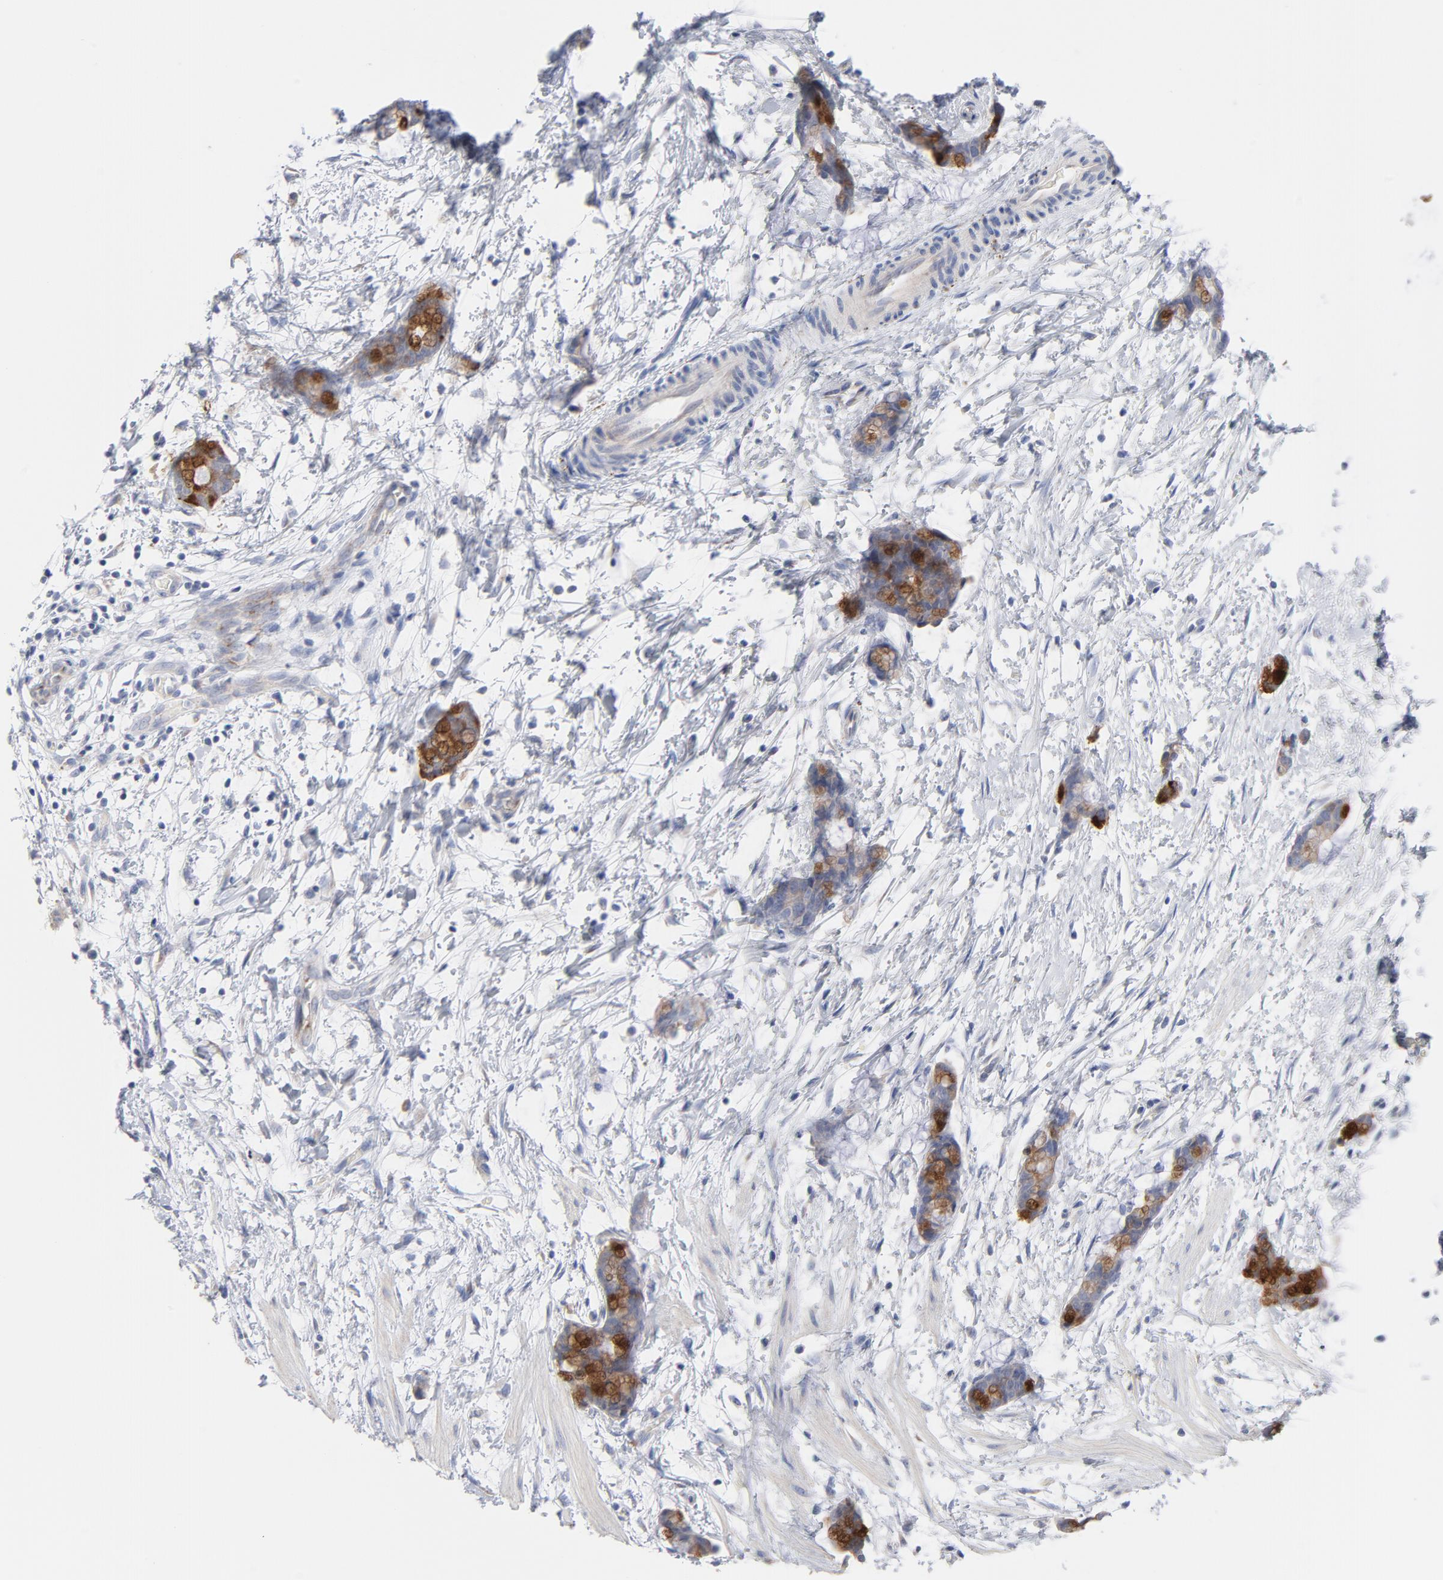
{"staining": {"intensity": "moderate", "quantity": ">75%", "location": "cytoplasmic/membranous,nuclear"}, "tissue": "colorectal cancer", "cell_type": "Tumor cells", "image_type": "cancer", "snomed": [{"axis": "morphology", "description": "Adenocarcinoma, NOS"}, {"axis": "topography", "description": "Colon"}], "caption": "This is an image of immunohistochemistry (IHC) staining of adenocarcinoma (colorectal), which shows moderate staining in the cytoplasmic/membranous and nuclear of tumor cells.", "gene": "CPE", "patient": {"sex": "male", "age": 14}}